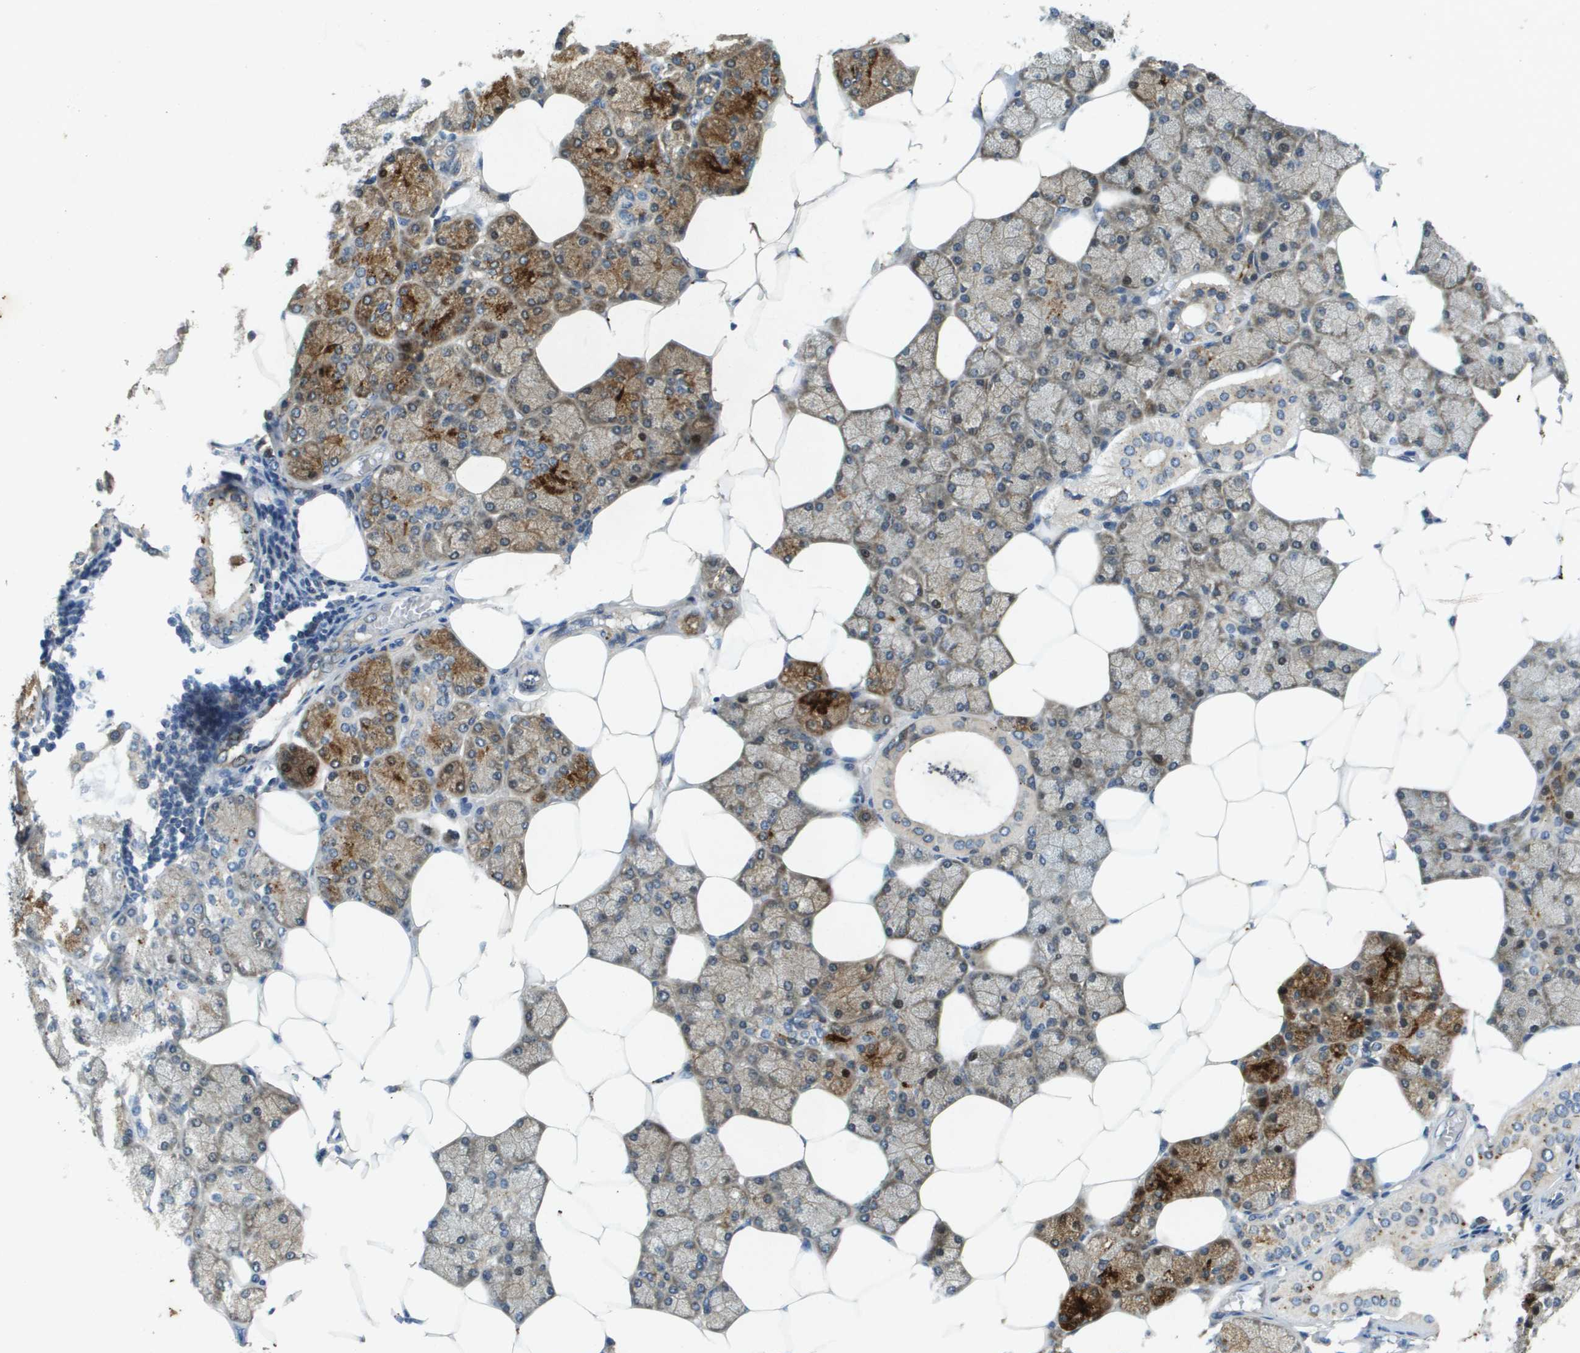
{"staining": {"intensity": "strong", "quantity": "25%-75%", "location": "cytoplasmic/membranous"}, "tissue": "salivary gland", "cell_type": "Glandular cells", "image_type": "normal", "snomed": [{"axis": "morphology", "description": "Normal tissue, NOS"}, {"axis": "topography", "description": "Salivary gland"}], "caption": "About 25%-75% of glandular cells in benign salivary gland demonstrate strong cytoplasmic/membranous protein positivity as visualized by brown immunohistochemical staining.", "gene": "PGAP3", "patient": {"sex": "male", "age": 62}}